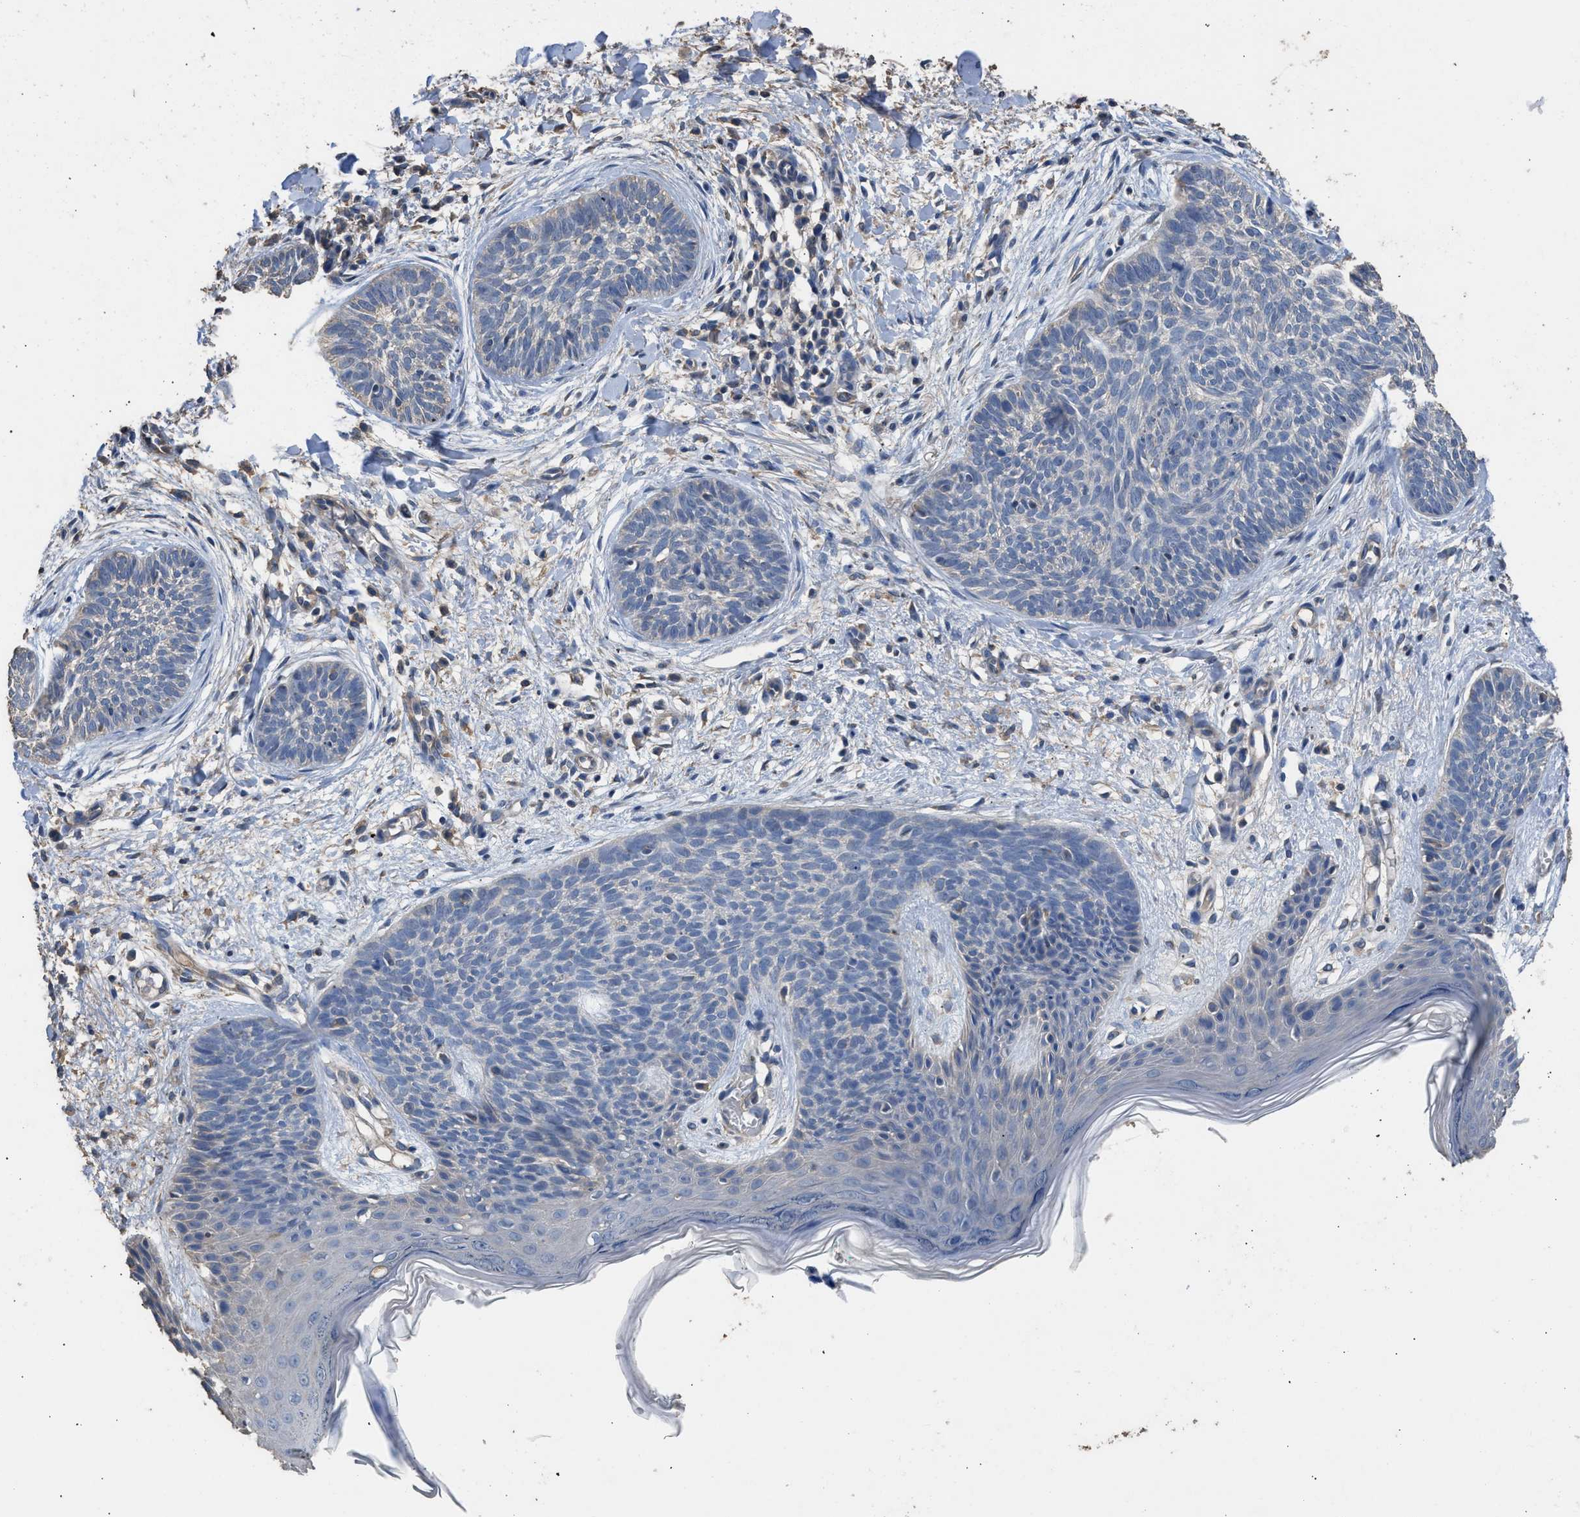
{"staining": {"intensity": "negative", "quantity": "none", "location": "none"}, "tissue": "skin cancer", "cell_type": "Tumor cells", "image_type": "cancer", "snomed": [{"axis": "morphology", "description": "Basal cell carcinoma"}, {"axis": "topography", "description": "Skin"}], "caption": "The micrograph demonstrates no significant positivity in tumor cells of skin basal cell carcinoma. (Stains: DAB immunohistochemistry with hematoxylin counter stain, Microscopy: brightfield microscopy at high magnification).", "gene": "ITSN1", "patient": {"sex": "female", "age": 59}}